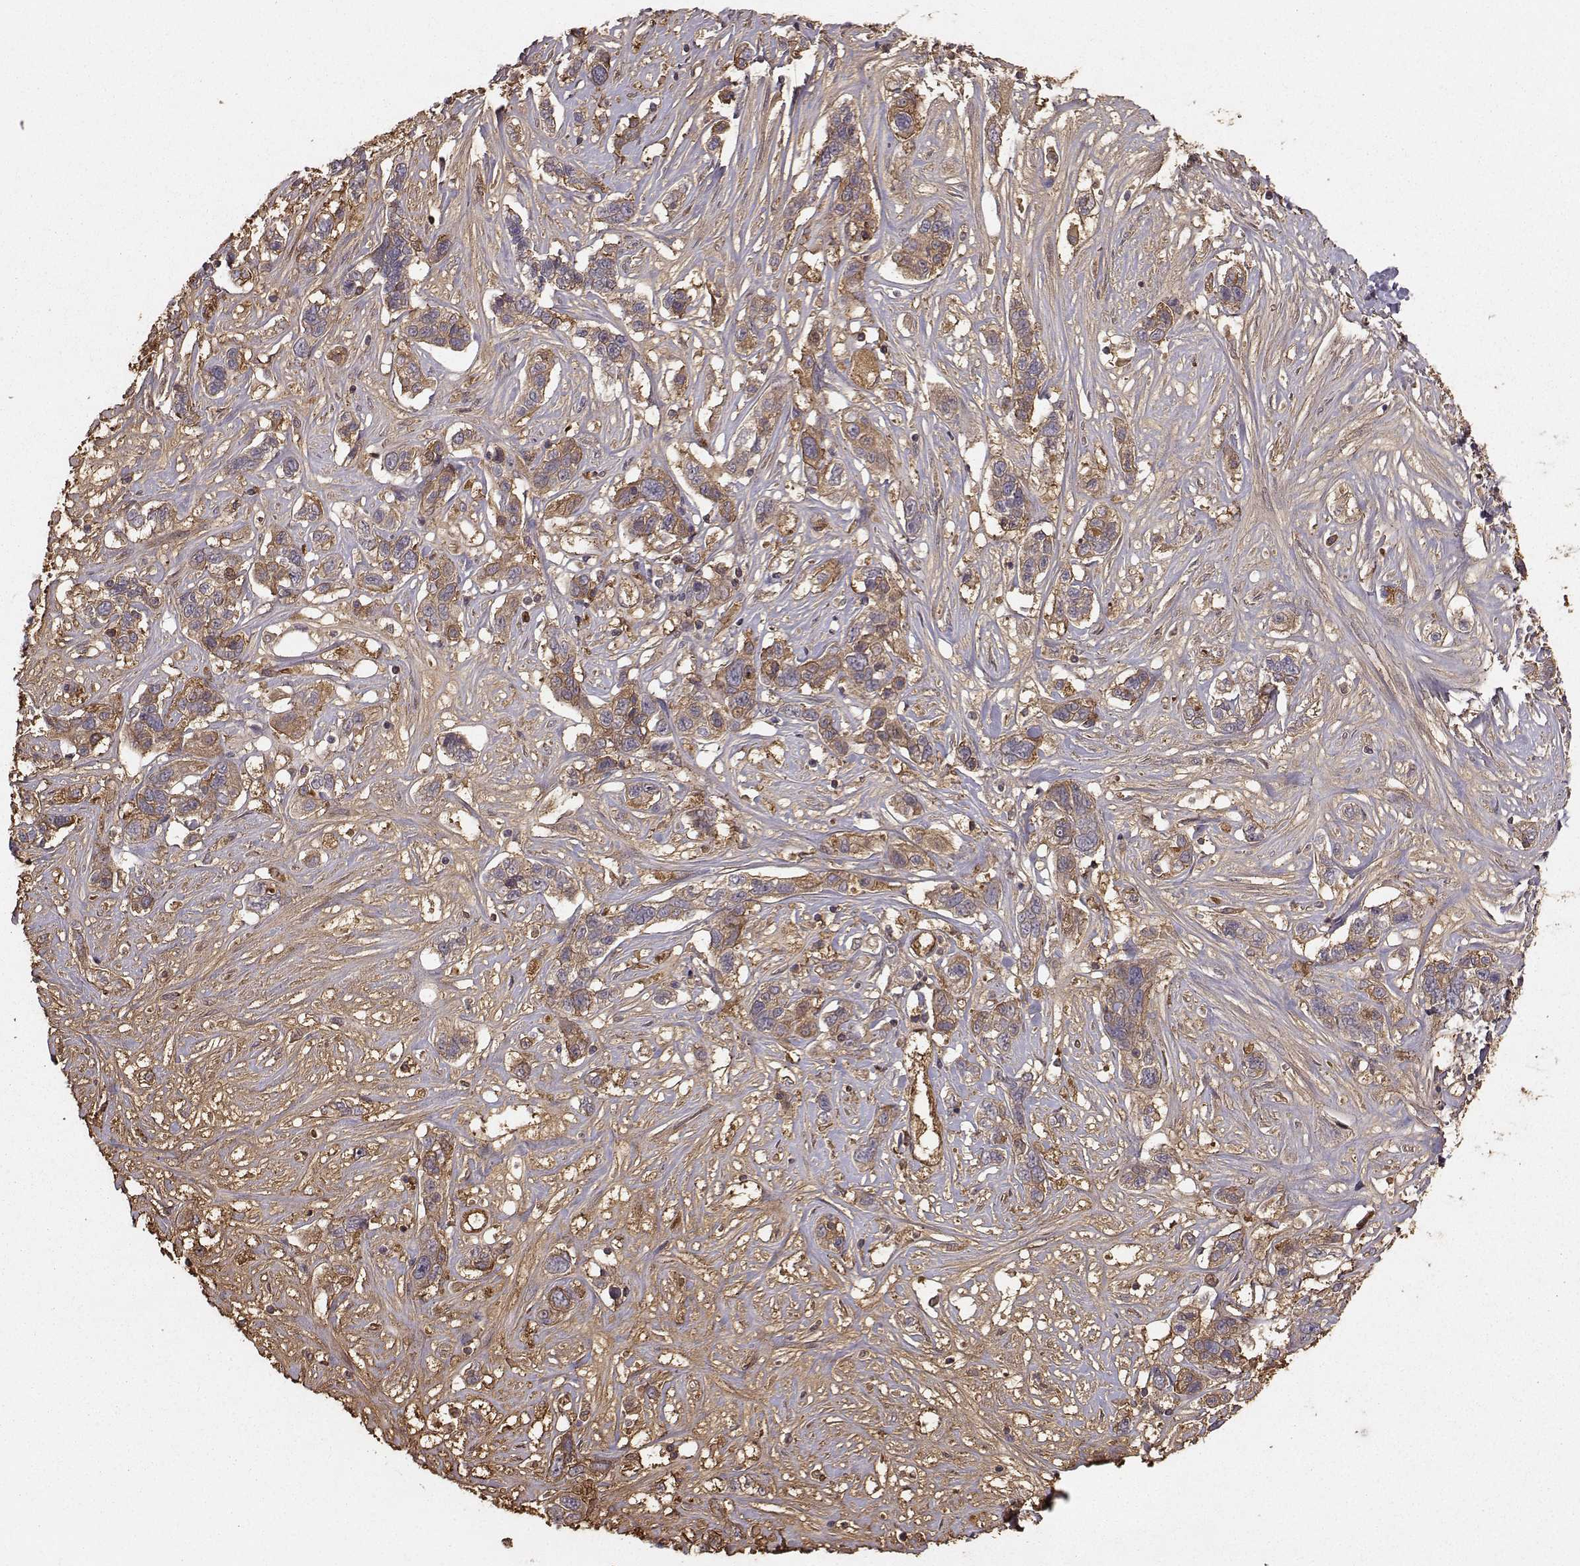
{"staining": {"intensity": "moderate", "quantity": "<25%", "location": "cytoplasmic/membranous"}, "tissue": "liver cancer", "cell_type": "Tumor cells", "image_type": "cancer", "snomed": [{"axis": "morphology", "description": "Adenocarcinoma, NOS"}, {"axis": "morphology", "description": "Cholangiocarcinoma"}, {"axis": "topography", "description": "Liver"}], "caption": "Immunohistochemical staining of human liver cancer (cholangiocarcinoma) reveals low levels of moderate cytoplasmic/membranous staining in approximately <25% of tumor cells.", "gene": "WNT6", "patient": {"sex": "male", "age": 64}}